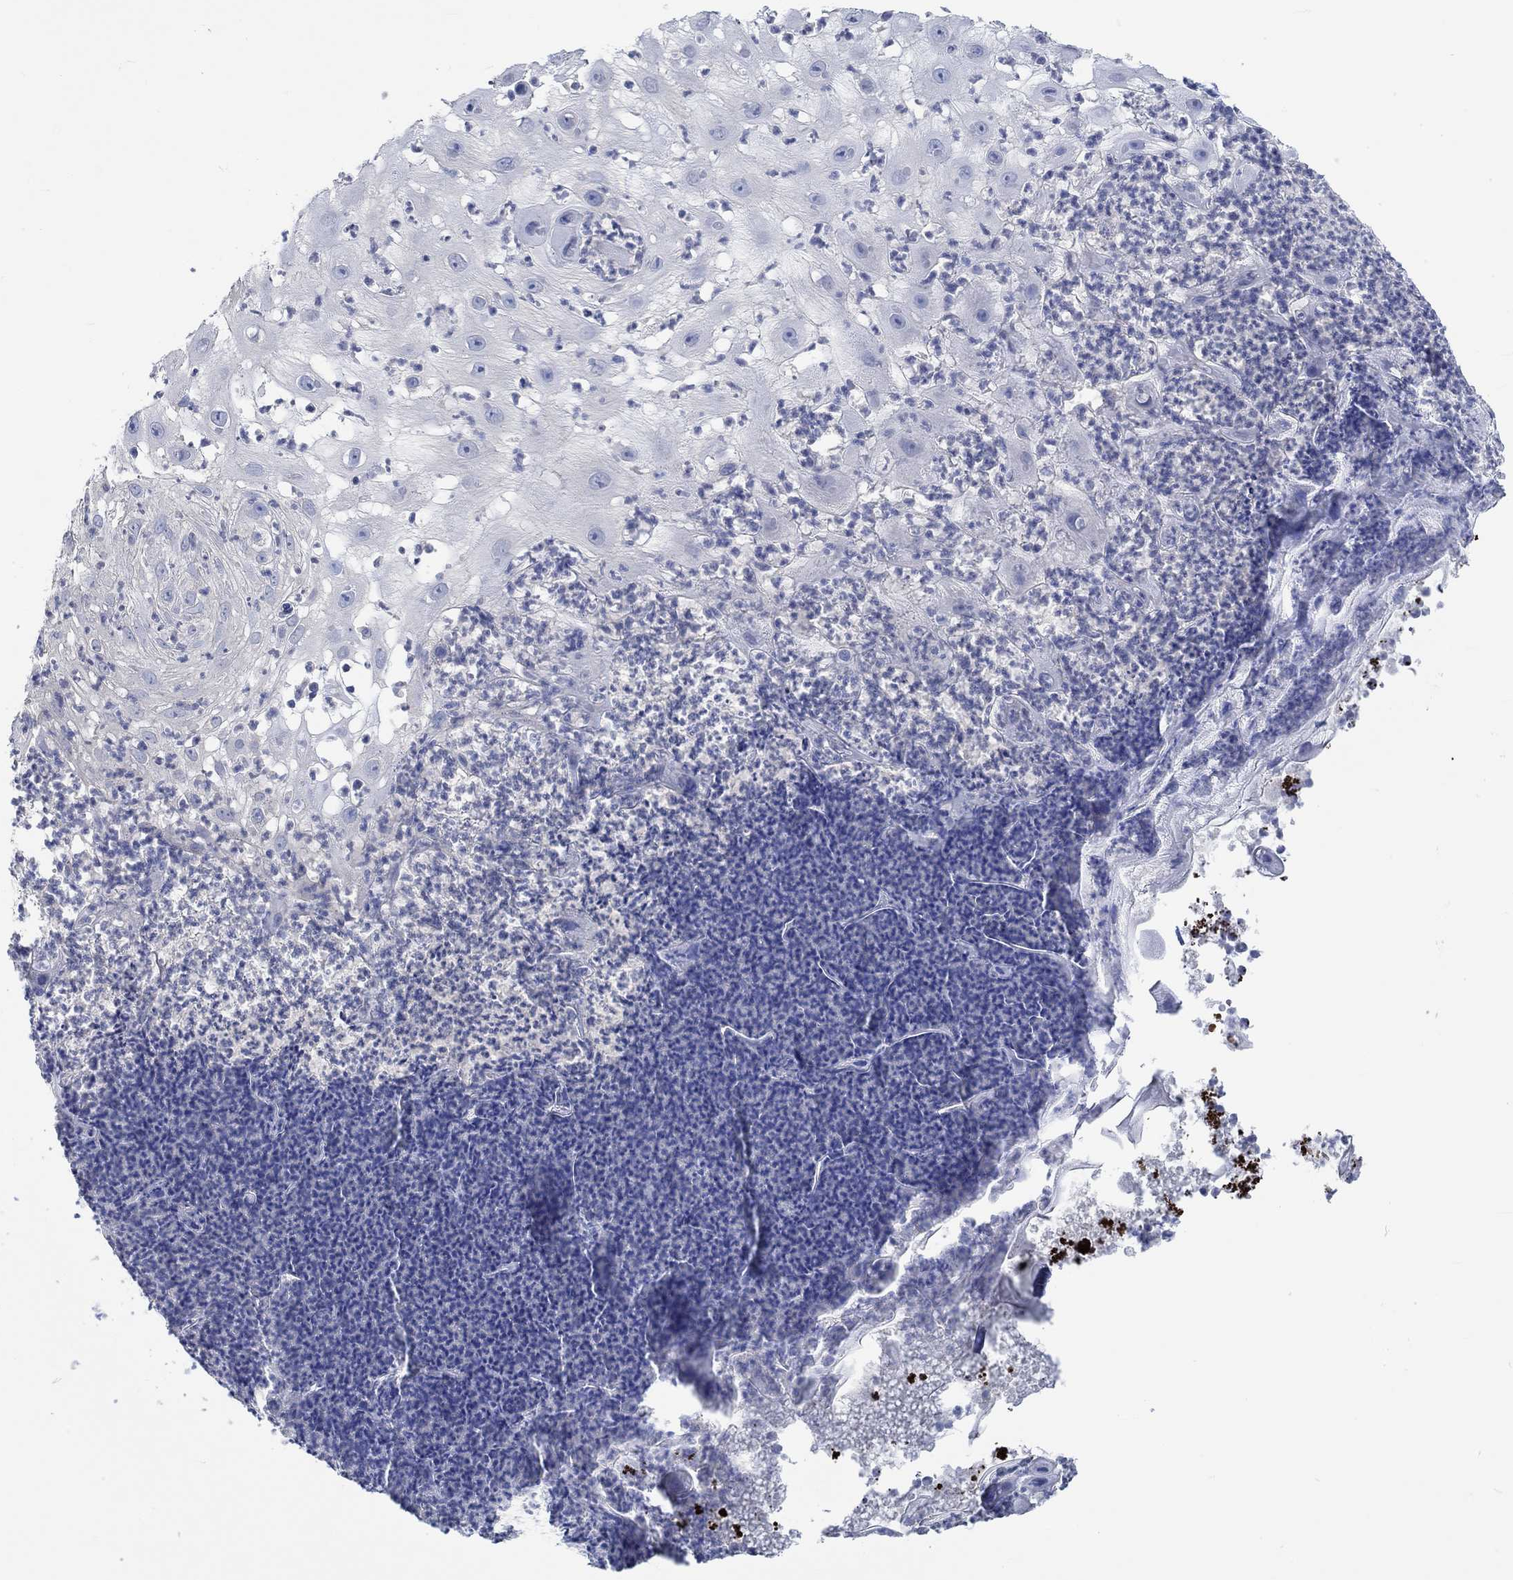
{"staining": {"intensity": "negative", "quantity": "none", "location": "none"}, "tissue": "skin cancer", "cell_type": "Tumor cells", "image_type": "cancer", "snomed": [{"axis": "morphology", "description": "Normal tissue, NOS"}, {"axis": "morphology", "description": "Squamous cell carcinoma, NOS"}, {"axis": "topography", "description": "Skin"}], "caption": "Tumor cells are negative for protein expression in human skin cancer.", "gene": "KCNA1", "patient": {"sex": "male", "age": 79}}